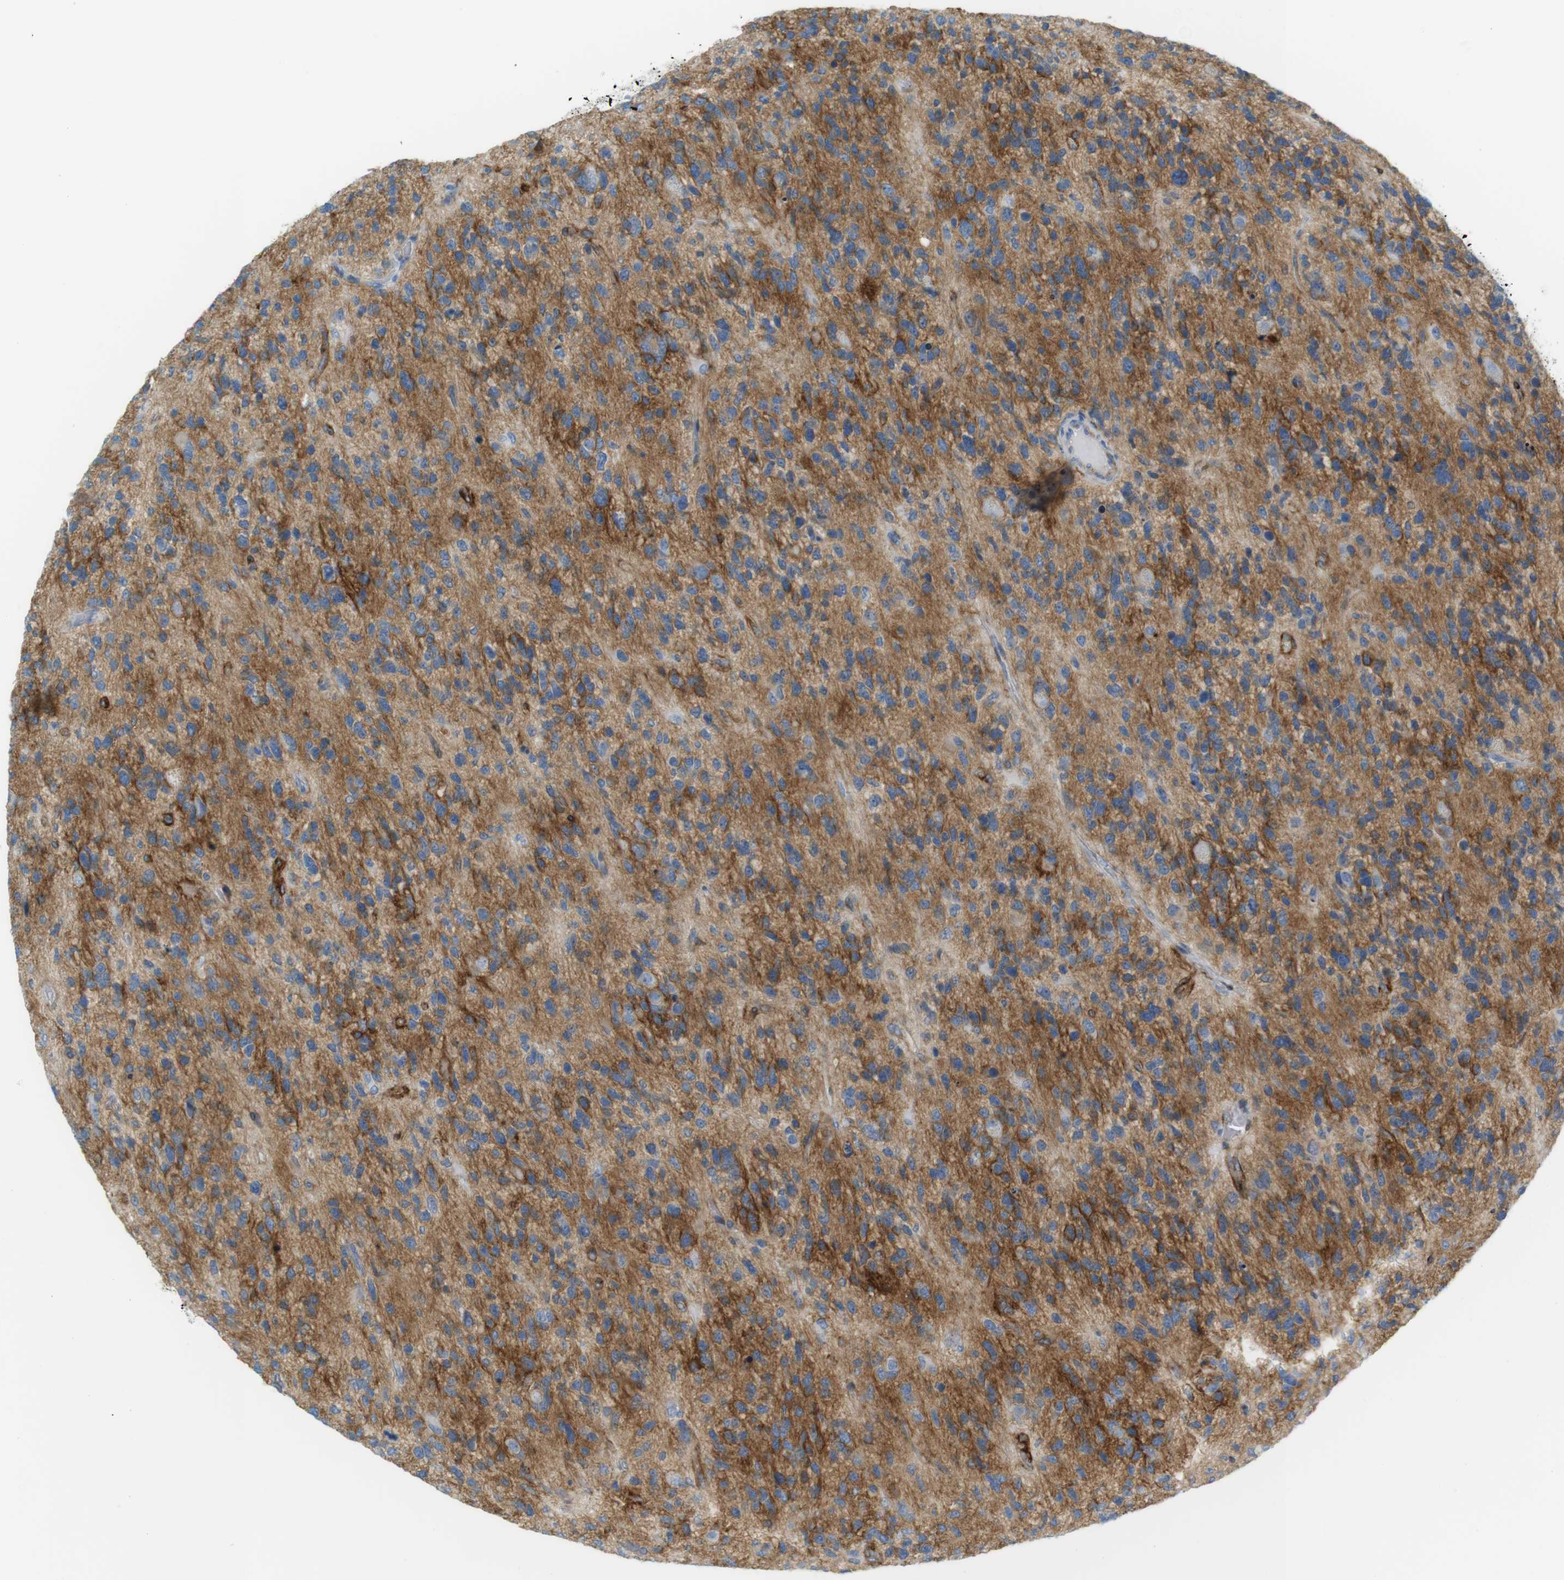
{"staining": {"intensity": "moderate", "quantity": ">75%", "location": "cytoplasmic/membranous"}, "tissue": "glioma", "cell_type": "Tumor cells", "image_type": "cancer", "snomed": [{"axis": "morphology", "description": "Glioma, malignant, High grade"}, {"axis": "topography", "description": "Brain"}], "caption": "This micrograph reveals high-grade glioma (malignant) stained with IHC to label a protein in brown. The cytoplasmic/membranous of tumor cells show moderate positivity for the protein. Nuclei are counter-stained blue.", "gene": "F2R", "patient": {"sex": "female", "age": 58}}